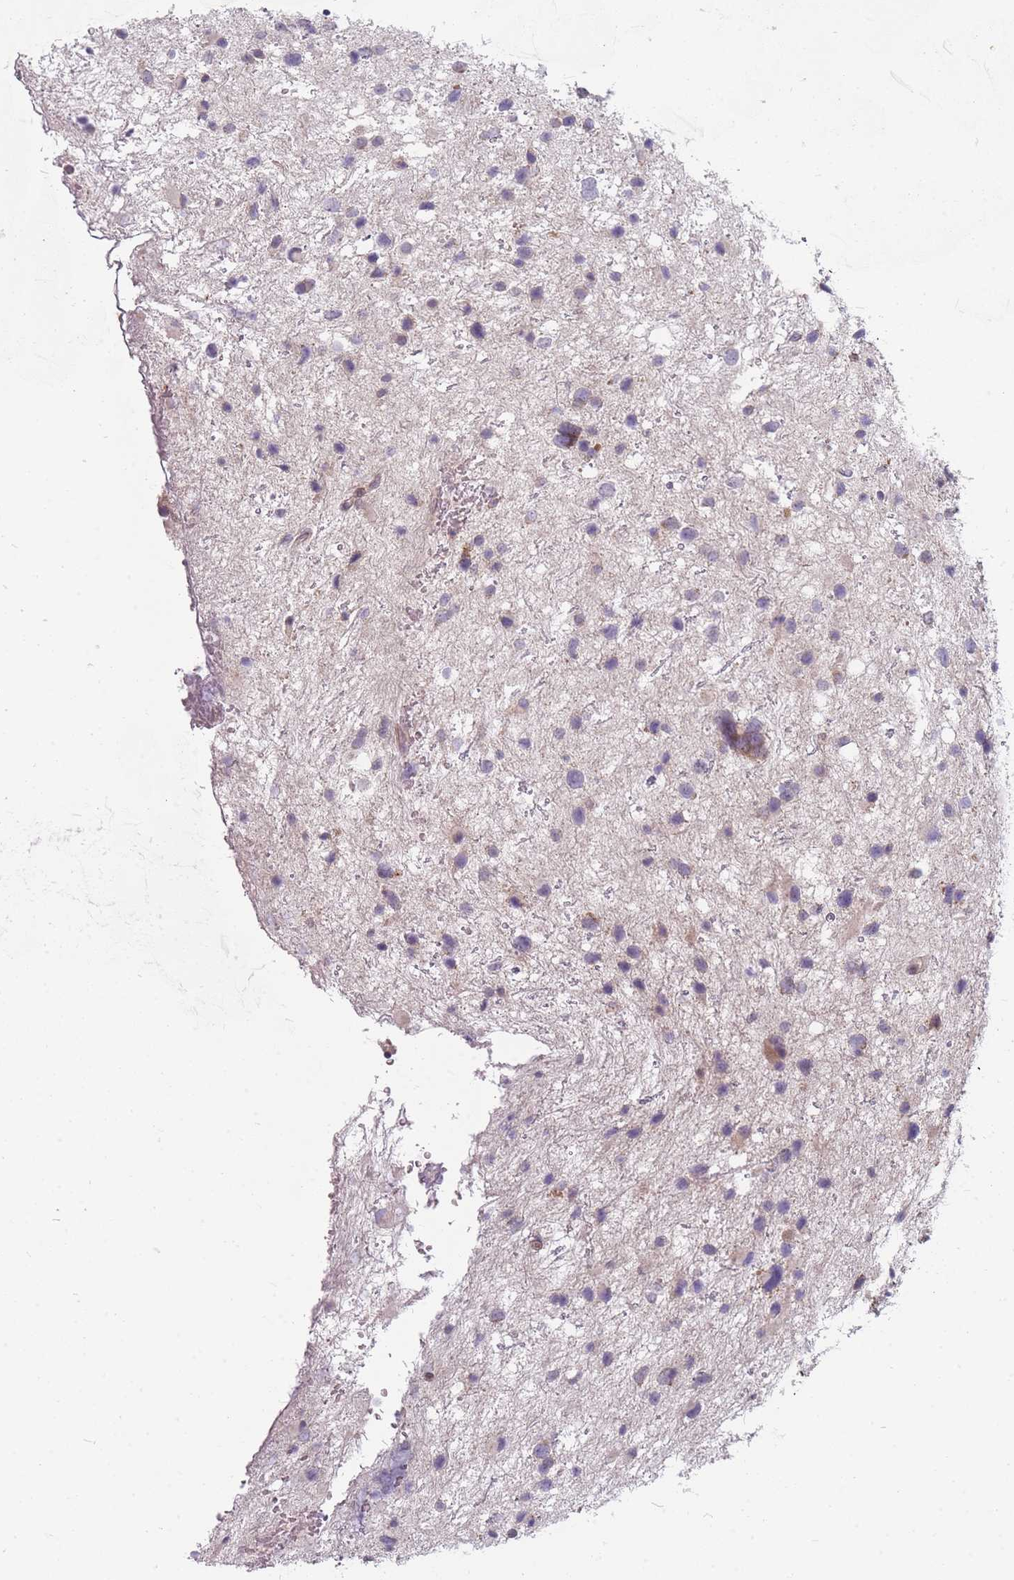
{"staining": {"intensity": "moderate", "quantity": "<25%", "location": "cytoplasmic/membranous"}, "tissue": "glioma", "cell_type": "Tumor cells", "image_type": "cancer", "snomed": [{"axis": "morphology", "description": "Glioma, malignant, Low grade"}, {"axis": "topography", "description": "Brain"}], "caption": "Human glioma stained for a protein (brown) reveals moderate cytoplasmic/membranous positive positivity in approximately <25% of tumor cells.", "gene": "PCDH12", "patient": {"sex": "female", "age": 32}}